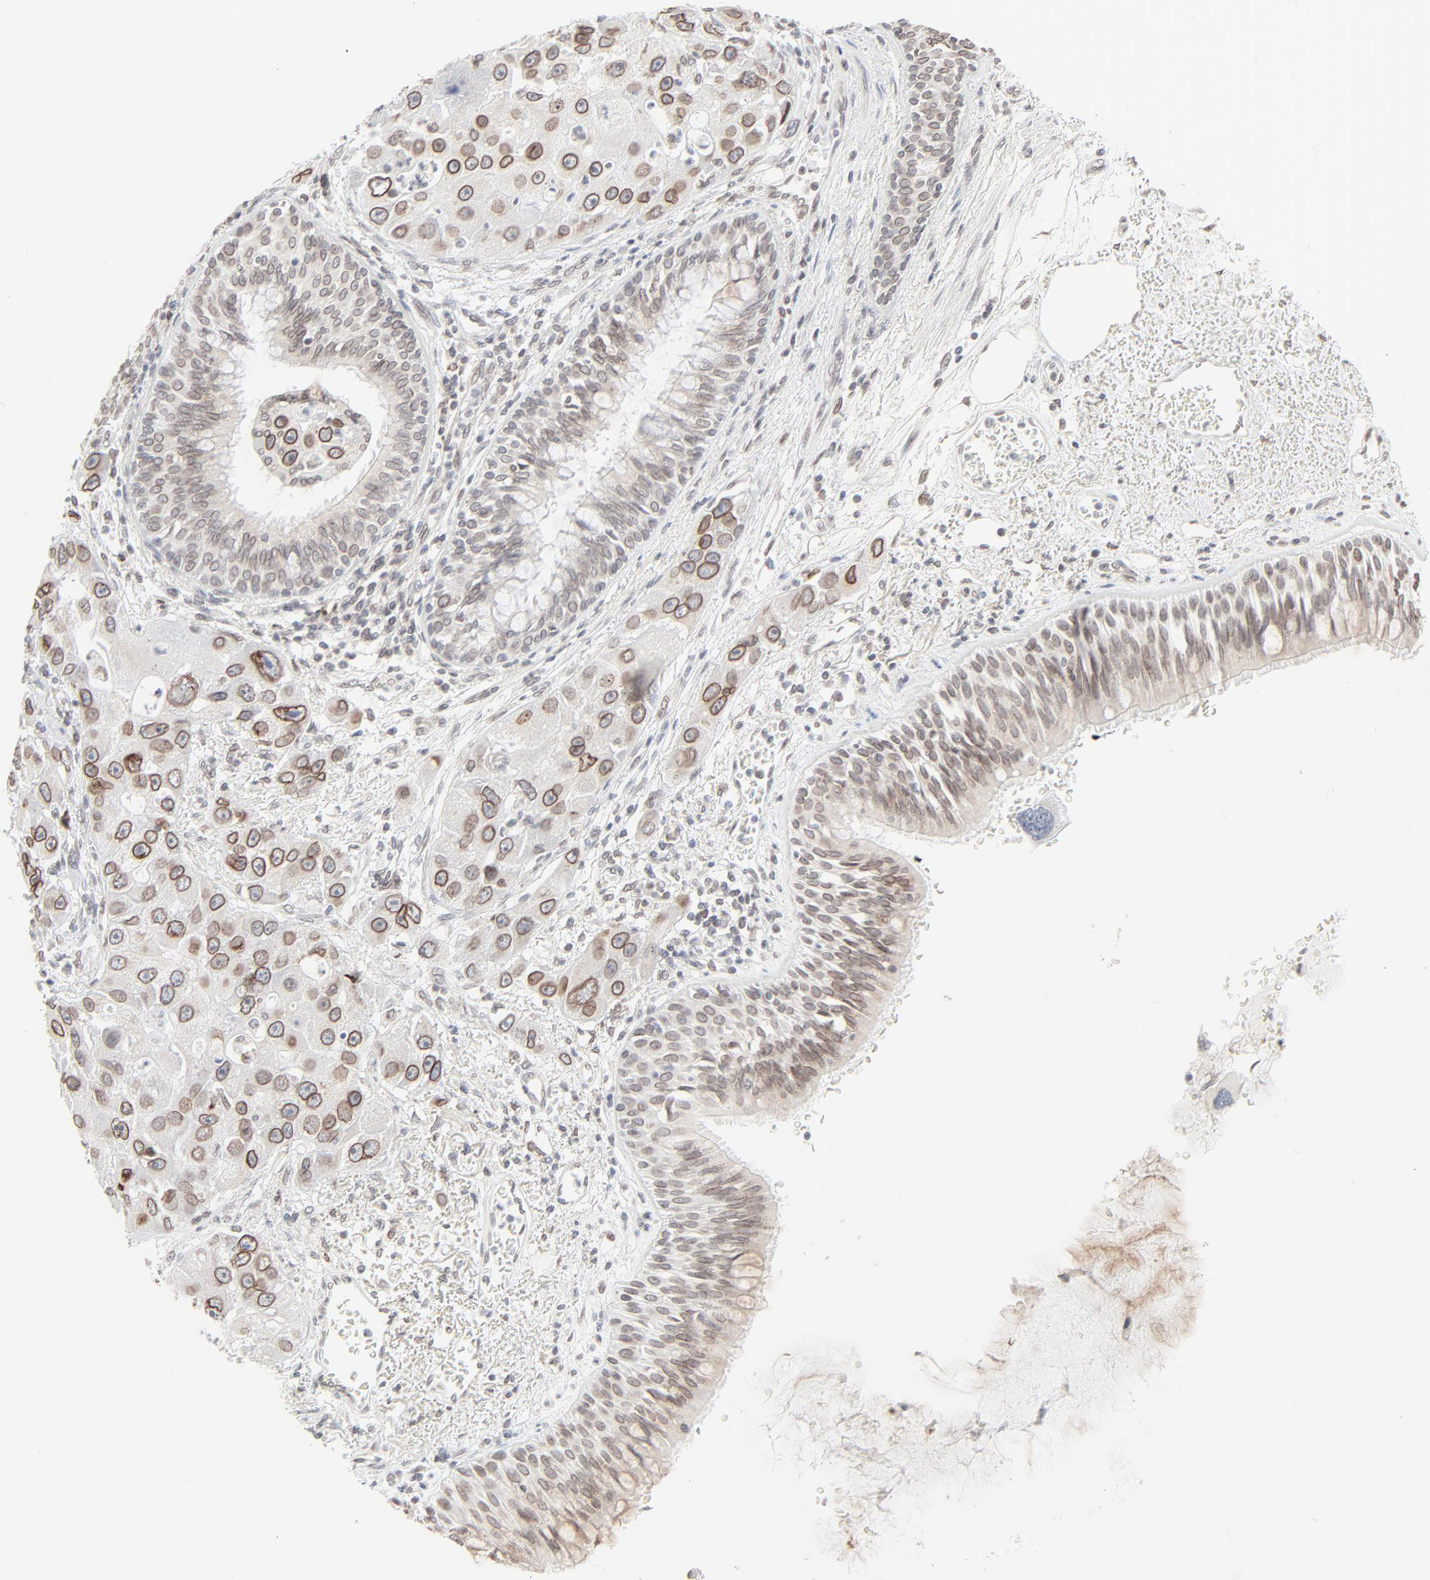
{"staining": {"intensity": "moderate", "quantity": ">75%", "location": "cytoplasmic/membranous,nuclear"}, "tissue": "bronchus", "cell_type": "Respiratory epithelial cells", "image_type": "normal", "snomed": [{"axis": "morphology", "description": "Normal tissue, NOS"}, {"axis": "morphology", "description": "Adenocarcinoma, NOS"}, {"axis": "morphology", "description": "Adenocarcinoma, metastatic, NOS"}, {"axis": "topography", "description": "Lymph node"}, {"axis": "topography", "description": "Bronchus"}, {"axis": "topography", "description": "Lung"}], "caption": "A brown stain labels moderate cytoplasmic/membranous,nuclear expression of a protein in respiratory epithelial cells of normal human bronchus. The protein is shown in brown color, while the nuclei are stained blue.", "gene": "MAD1L1", "patient": {"sex": "female", "age": 54}}